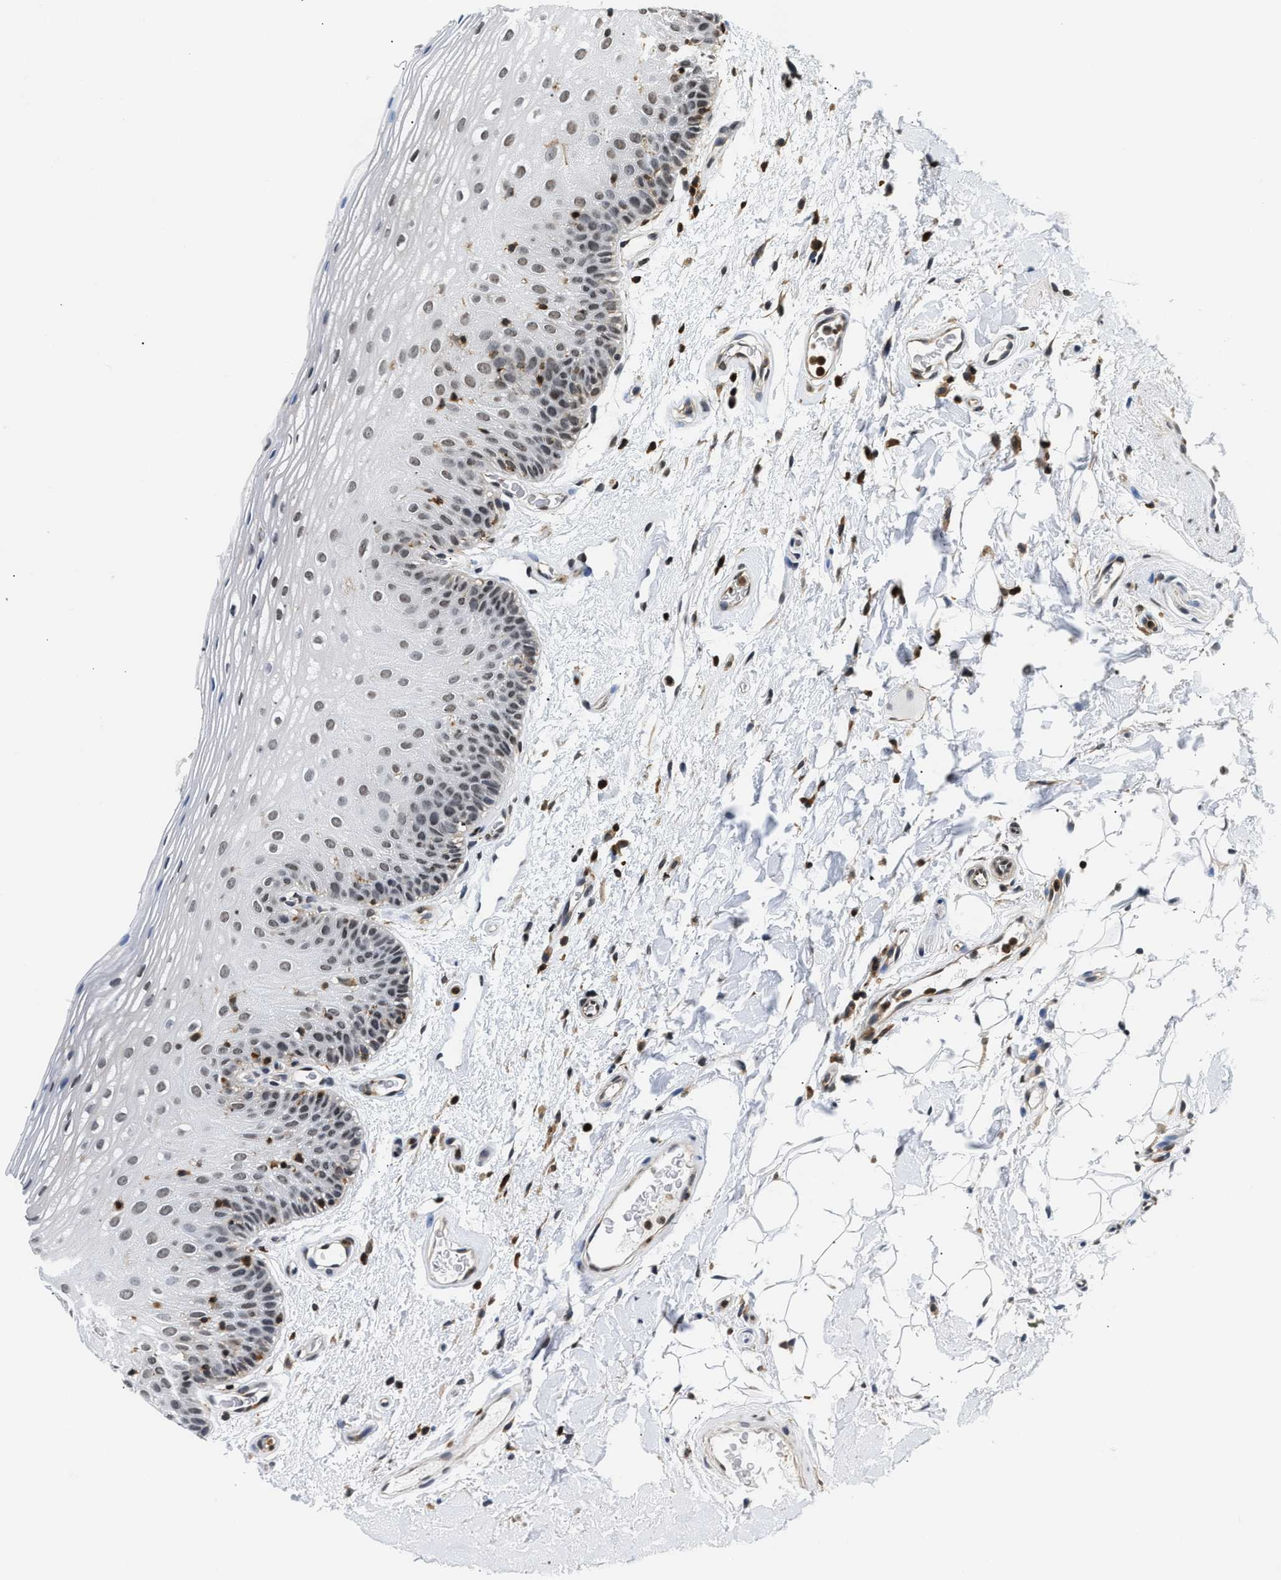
{"staining": {"intensity": "moderate", "quantity": "25%-75%", "location": "nuclear"}, "tissue": "oral mucosa", "cell_type": "Squamous epithelial cells", "image_type": "normal", "snomed": [{"axis": "morphology", "description": "Normal tissue, NOS"}, {"axis": "morphology", "description": "Squamous cell carcinoma, NOS"}, {"axis": "topography", "description": "Skeletal muscle"}, {"axis": "topography", "description": "Oral tissue"}], "caption": "This histopathology image demonstrates benign oral mucosa stained with immunohistochemistry (IHC) to label a protein in brown. The nuclear of squamous epithelial cells show moderate positivity for the protein. Nuclei are counter-stained blue.", "gene": "STK10", "patient": {"sex": "male", "age": 71}}